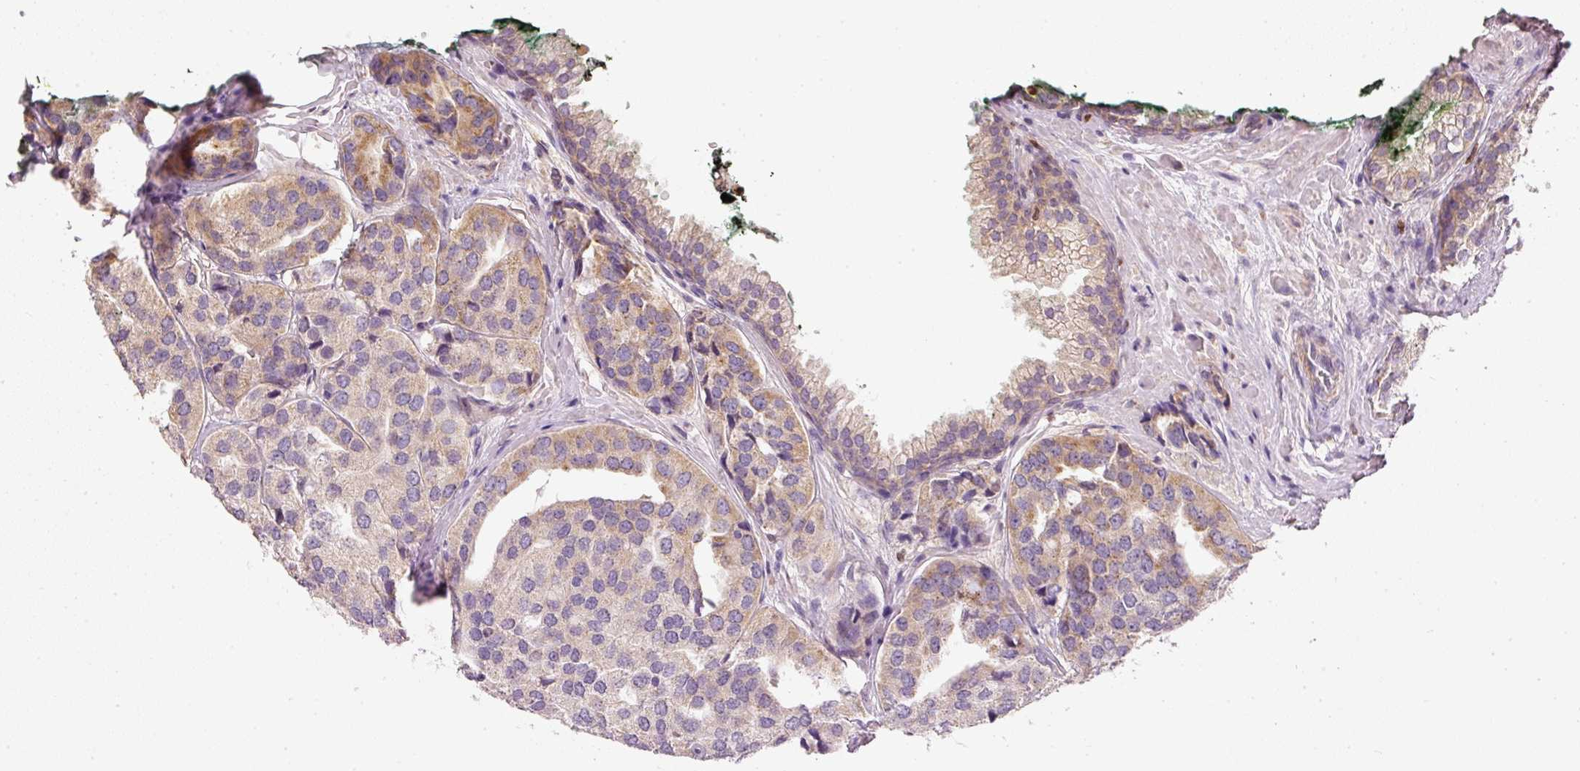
{"staining": {"intensity": "moderate", "quantity": ">75%", "location": "cytoplasmic/membranous"}, "tissue": "prostate cancer", "cell_type": "Tumor cells", "image_type": "cancer", "snomed": [{"axis": "morphology", "description": "Adenocarcinoma, High grade"}, {"axis": "topography", "description": "Prostate"}], "caption": "Human prostate cancer (high-grade adenocarcinoma) stained with a protein marker exhibits moderate staining in tumor cells.", "gene": "MTHFD1L", "patient": {"sex": "male", "age": 63}}